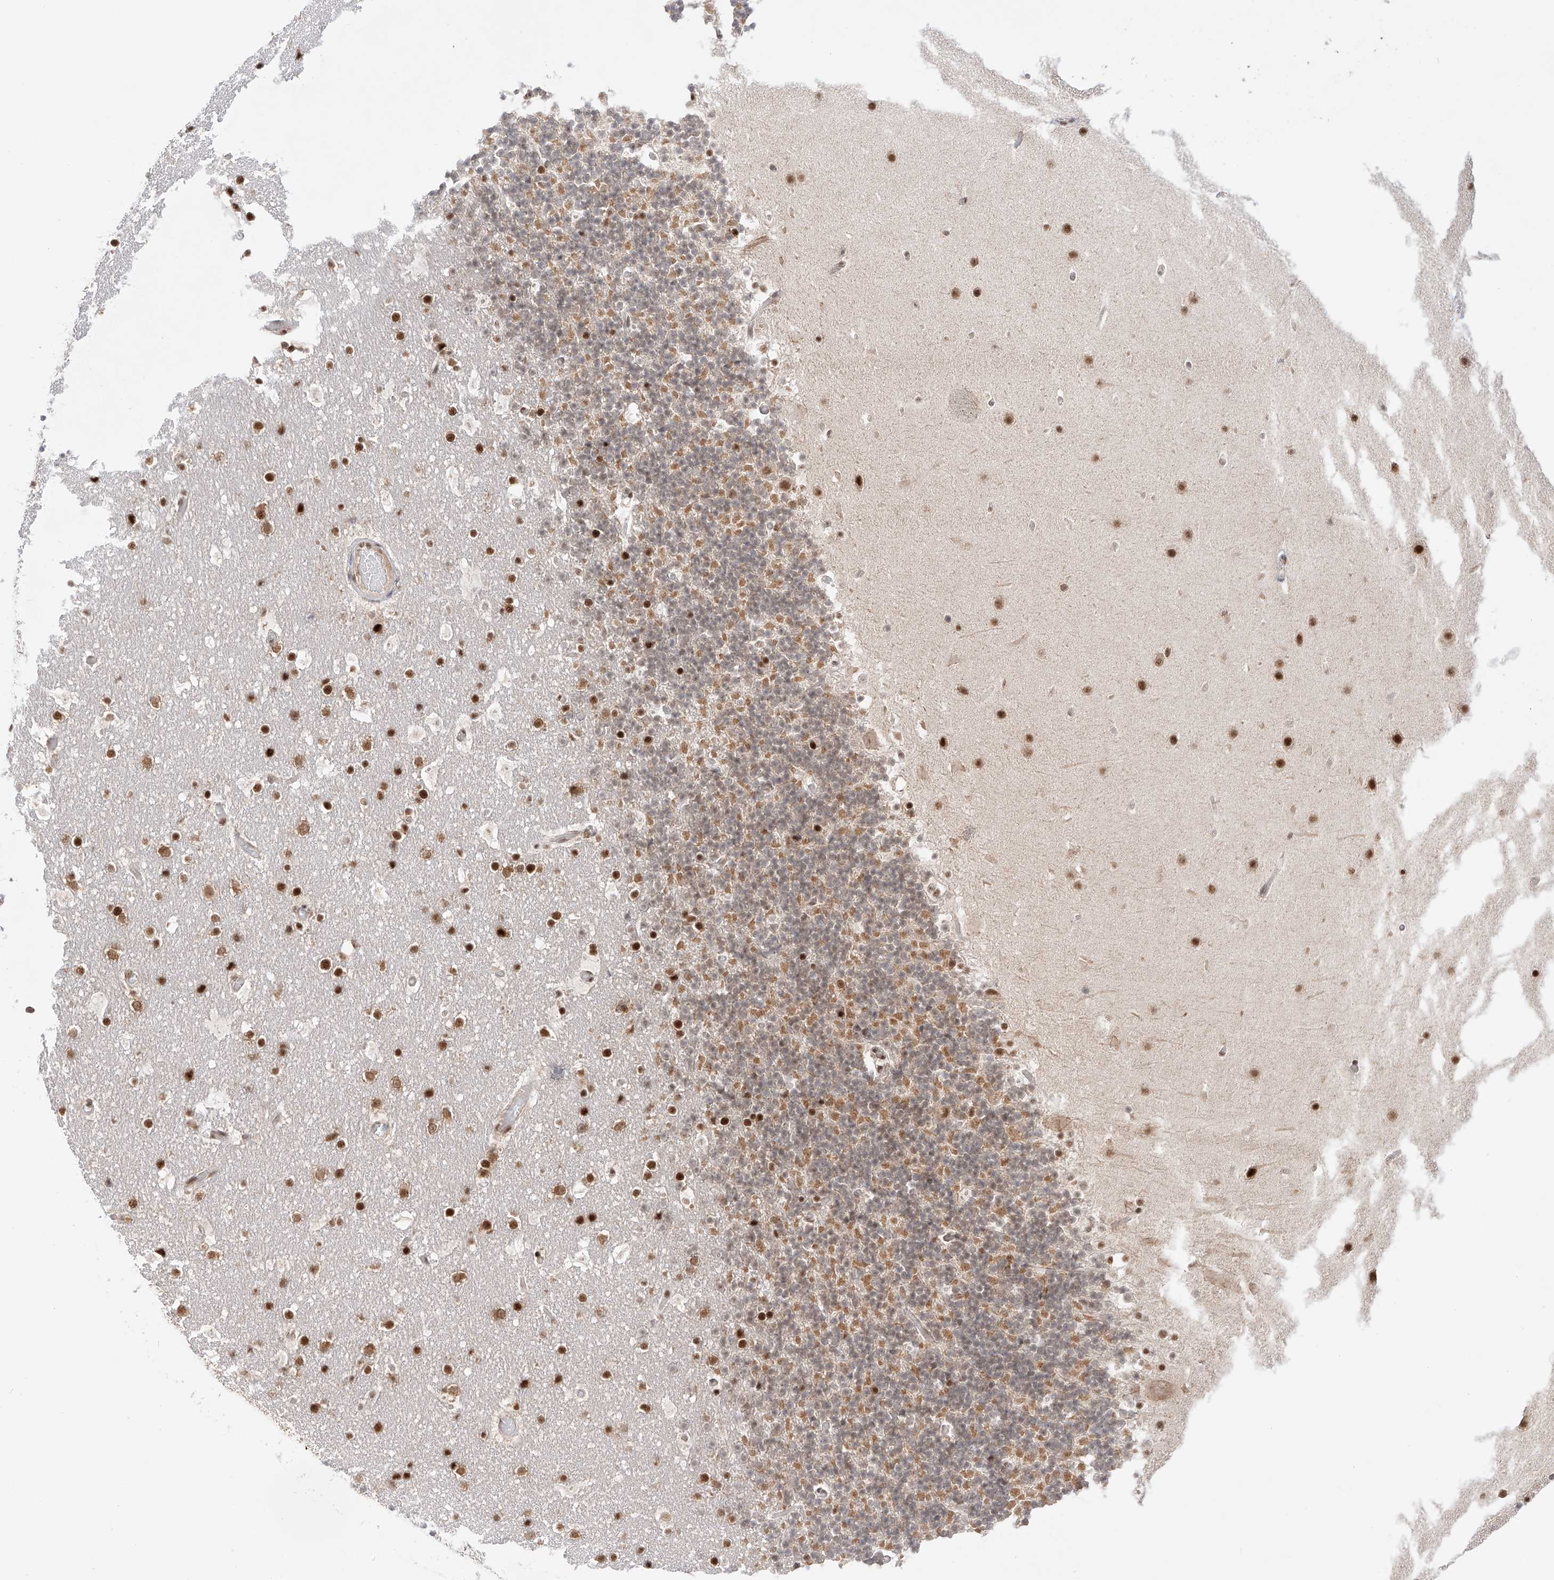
{"staining": {"intensity": "moderate", "quantity": ">75%", "location": "cytoplasmic/membranous,nuclear"}, "tissue": "cerebellum", "cell_type": "Cells in granular layer", "image_type": "normal", "snomed": [{"axis": "morphology", "description": "Normal tissue, NOS"}, {"axis": "topography", "description": "Cerebellum"}], "caption": "Immunohistochemistry (IHC) (DAB (3,3'-diaminobenzidine)) staining of unremarkable cerebellum reveals moderate cytoplasmic/membranous,nuclear protein positivity in about >75% of cells in granular layer.", "gene": "POGK", "patient": {"sex": "male", "age": 57}}